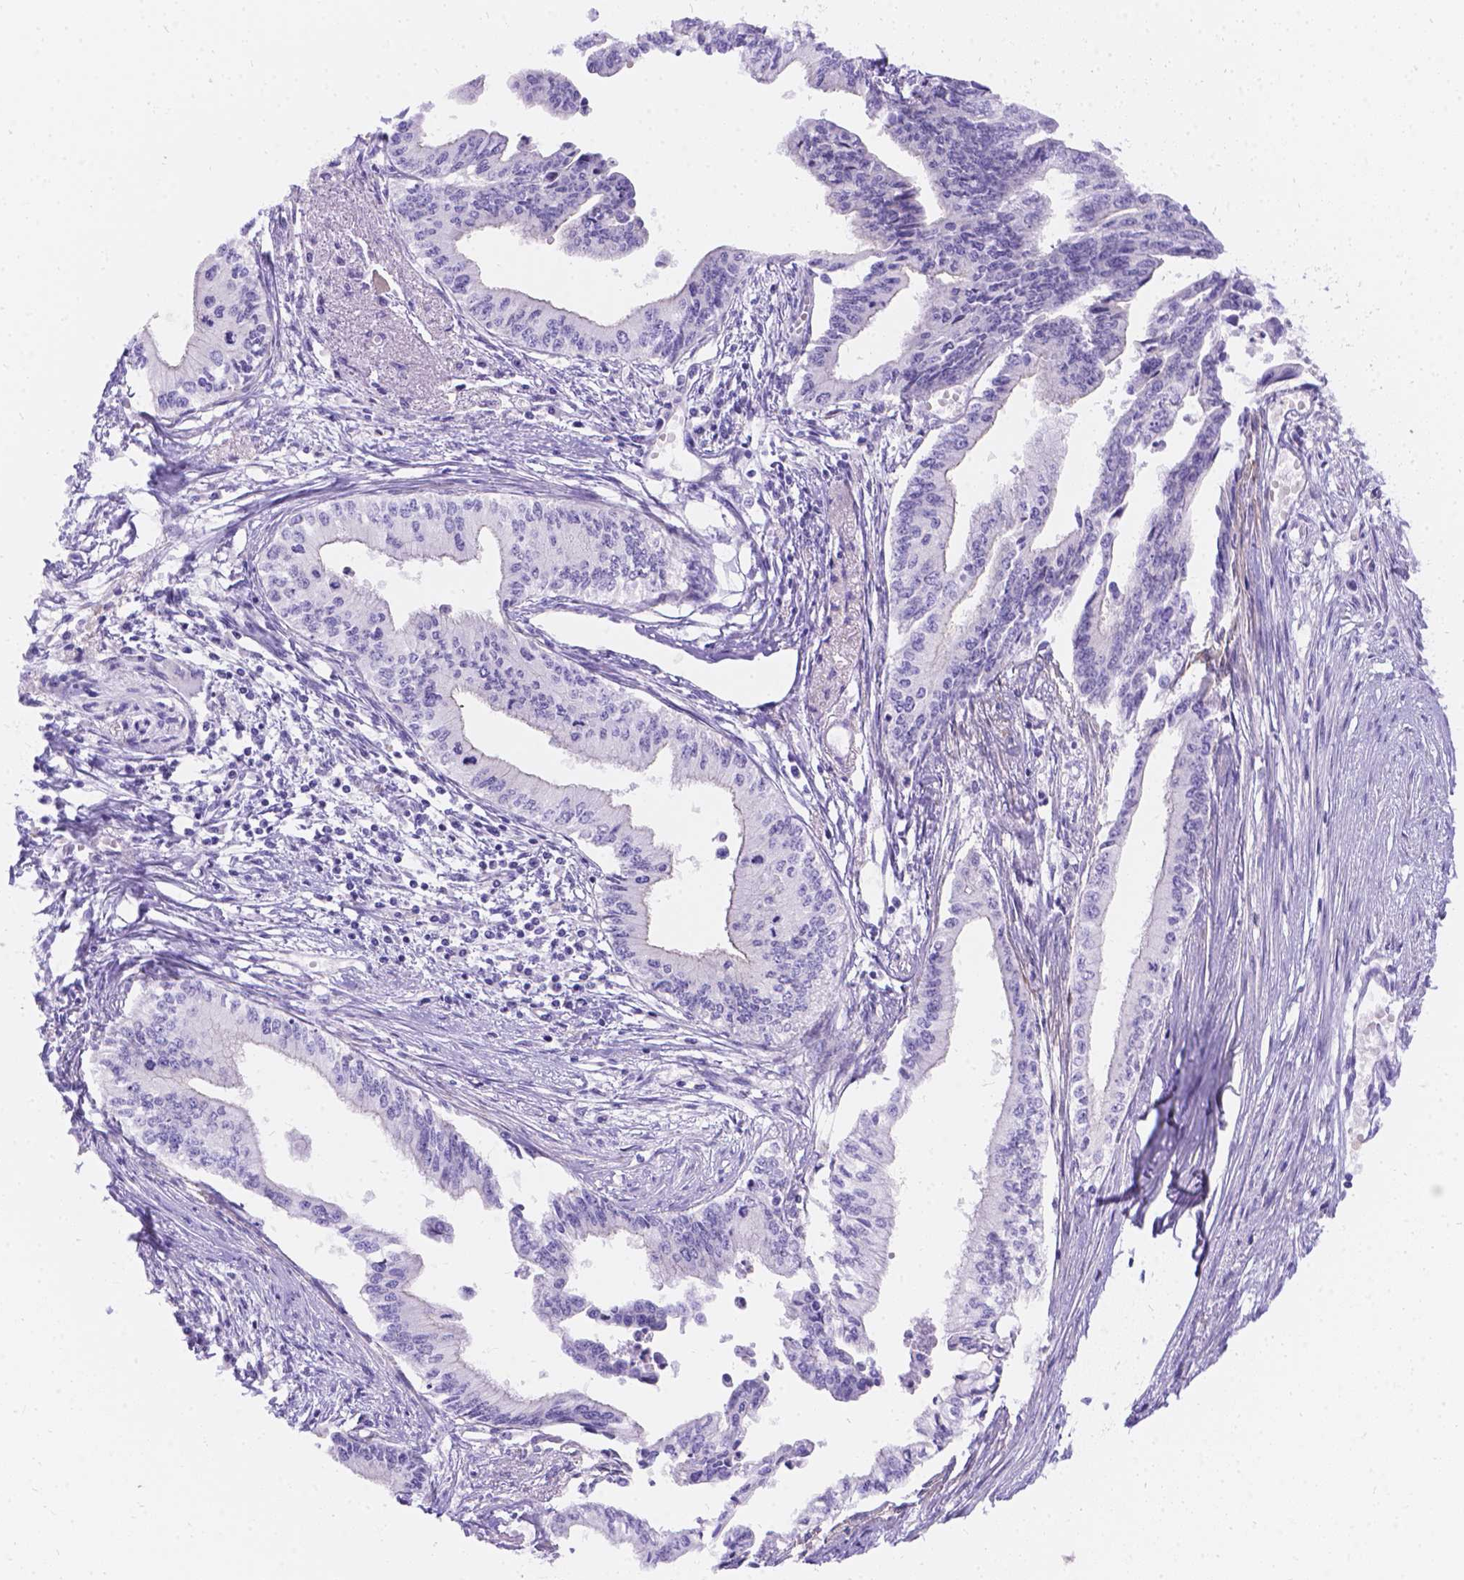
{"staining": {"intensity": "negative", "quantity": "none", "location": "none"}, "tissue": "pancreatic cancer", "cell_type": "Tumor cells", "image_type": "cancer", "snomed": [{"axis": "morphology", "description": "Adenocarcinoma, NOS"}, {"axis": "topography", "description": "Pancreas"}], "caption": "The micrograph displays no significant expression in tumor cells of pancreatic adenocarcinoma.", "gene": "PALS1", "patient": {"sex": "female", "age": 61}}